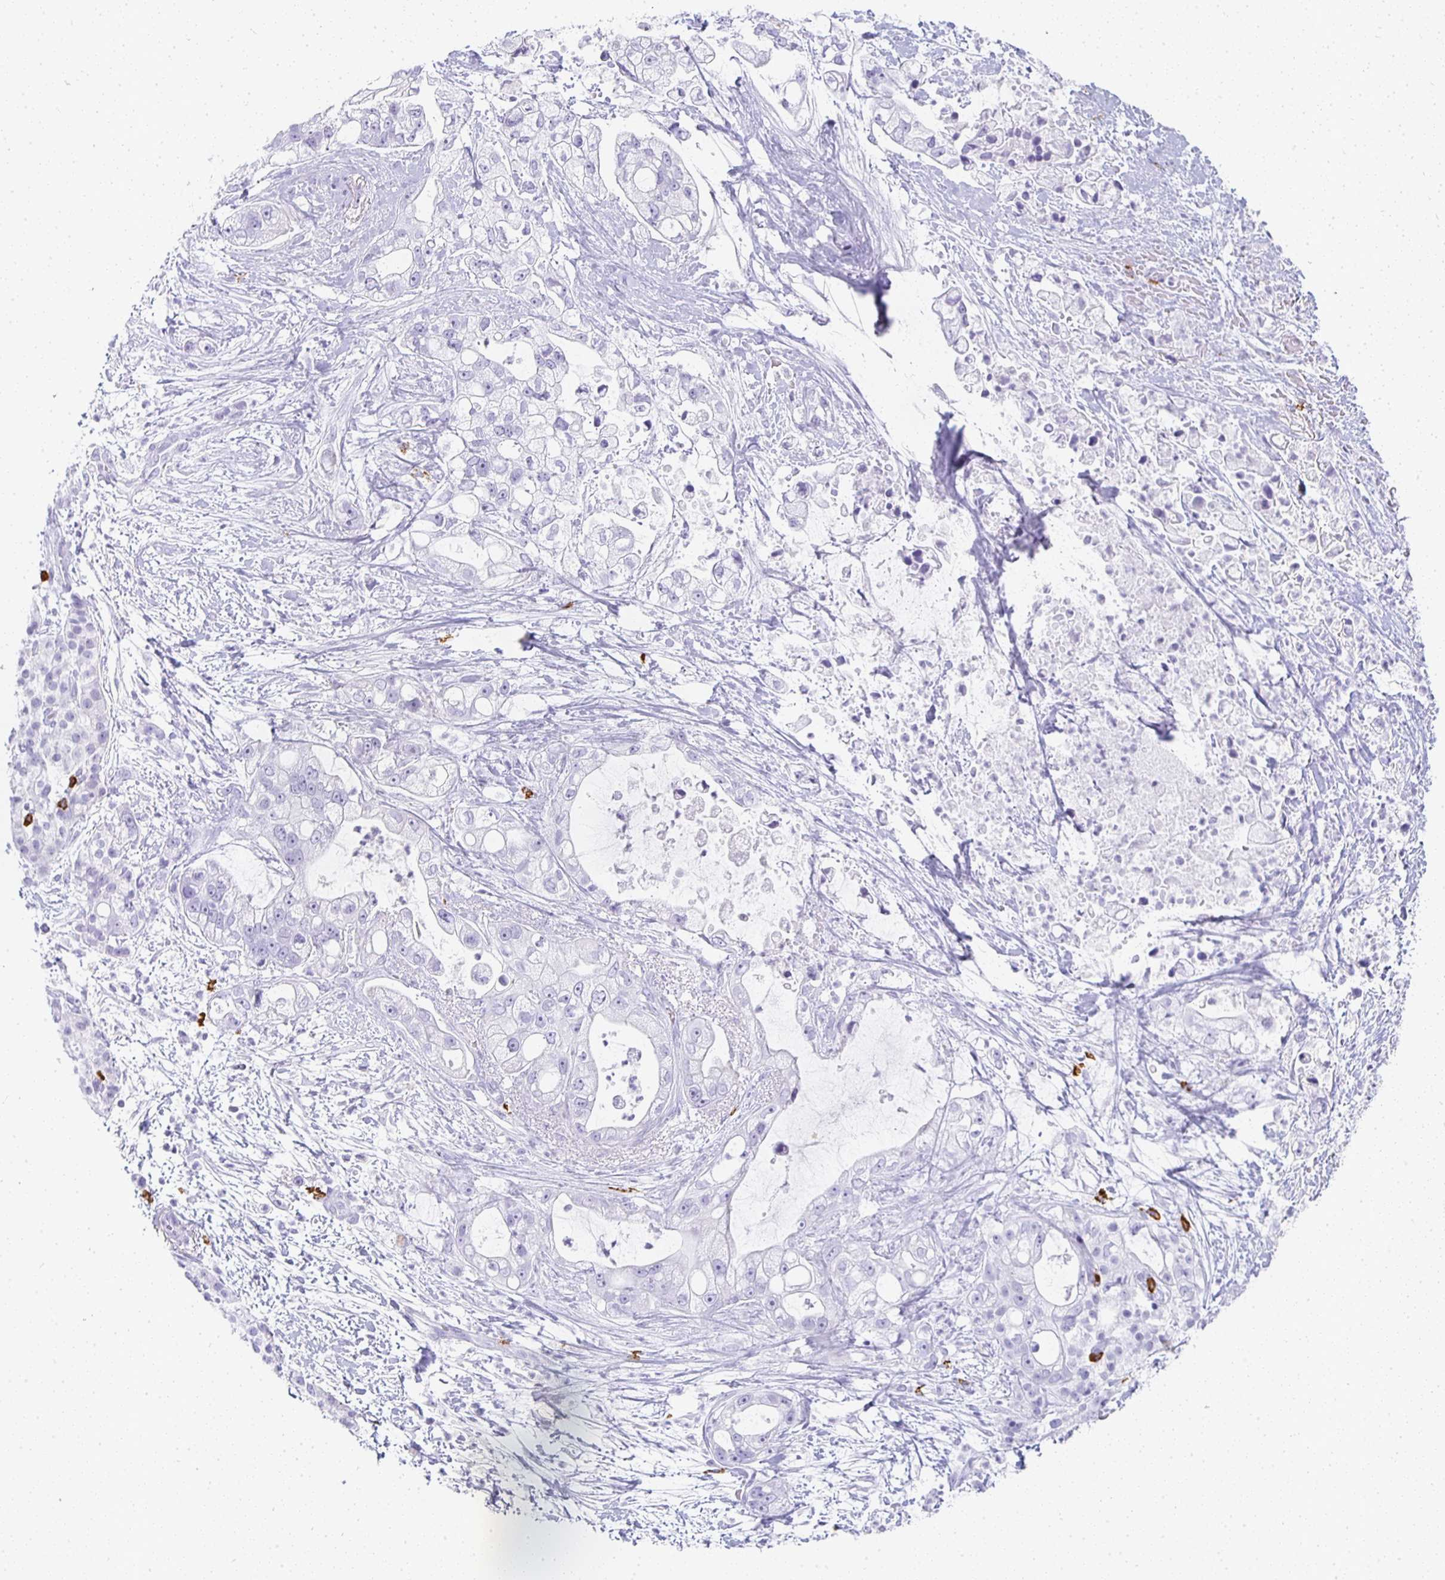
{"staining": {"intensity": "negative", "quantity": "none", "location": "none"}, "tissue": "pancreatic cancer", "cell_type": "Tumor cells", "image_type": "cancer", "snomed": [{"axis": "morphology", "description": "Adenocarcinoma, NOS"}, {"axis": "topography", "description": "Pancreas"}], "caption": "The micrograph displays no staining of tumor cells in pancreatic adenocarcinoma.", "gene": "TPSD1", "patient": {"sex": "female", "age": 69}}